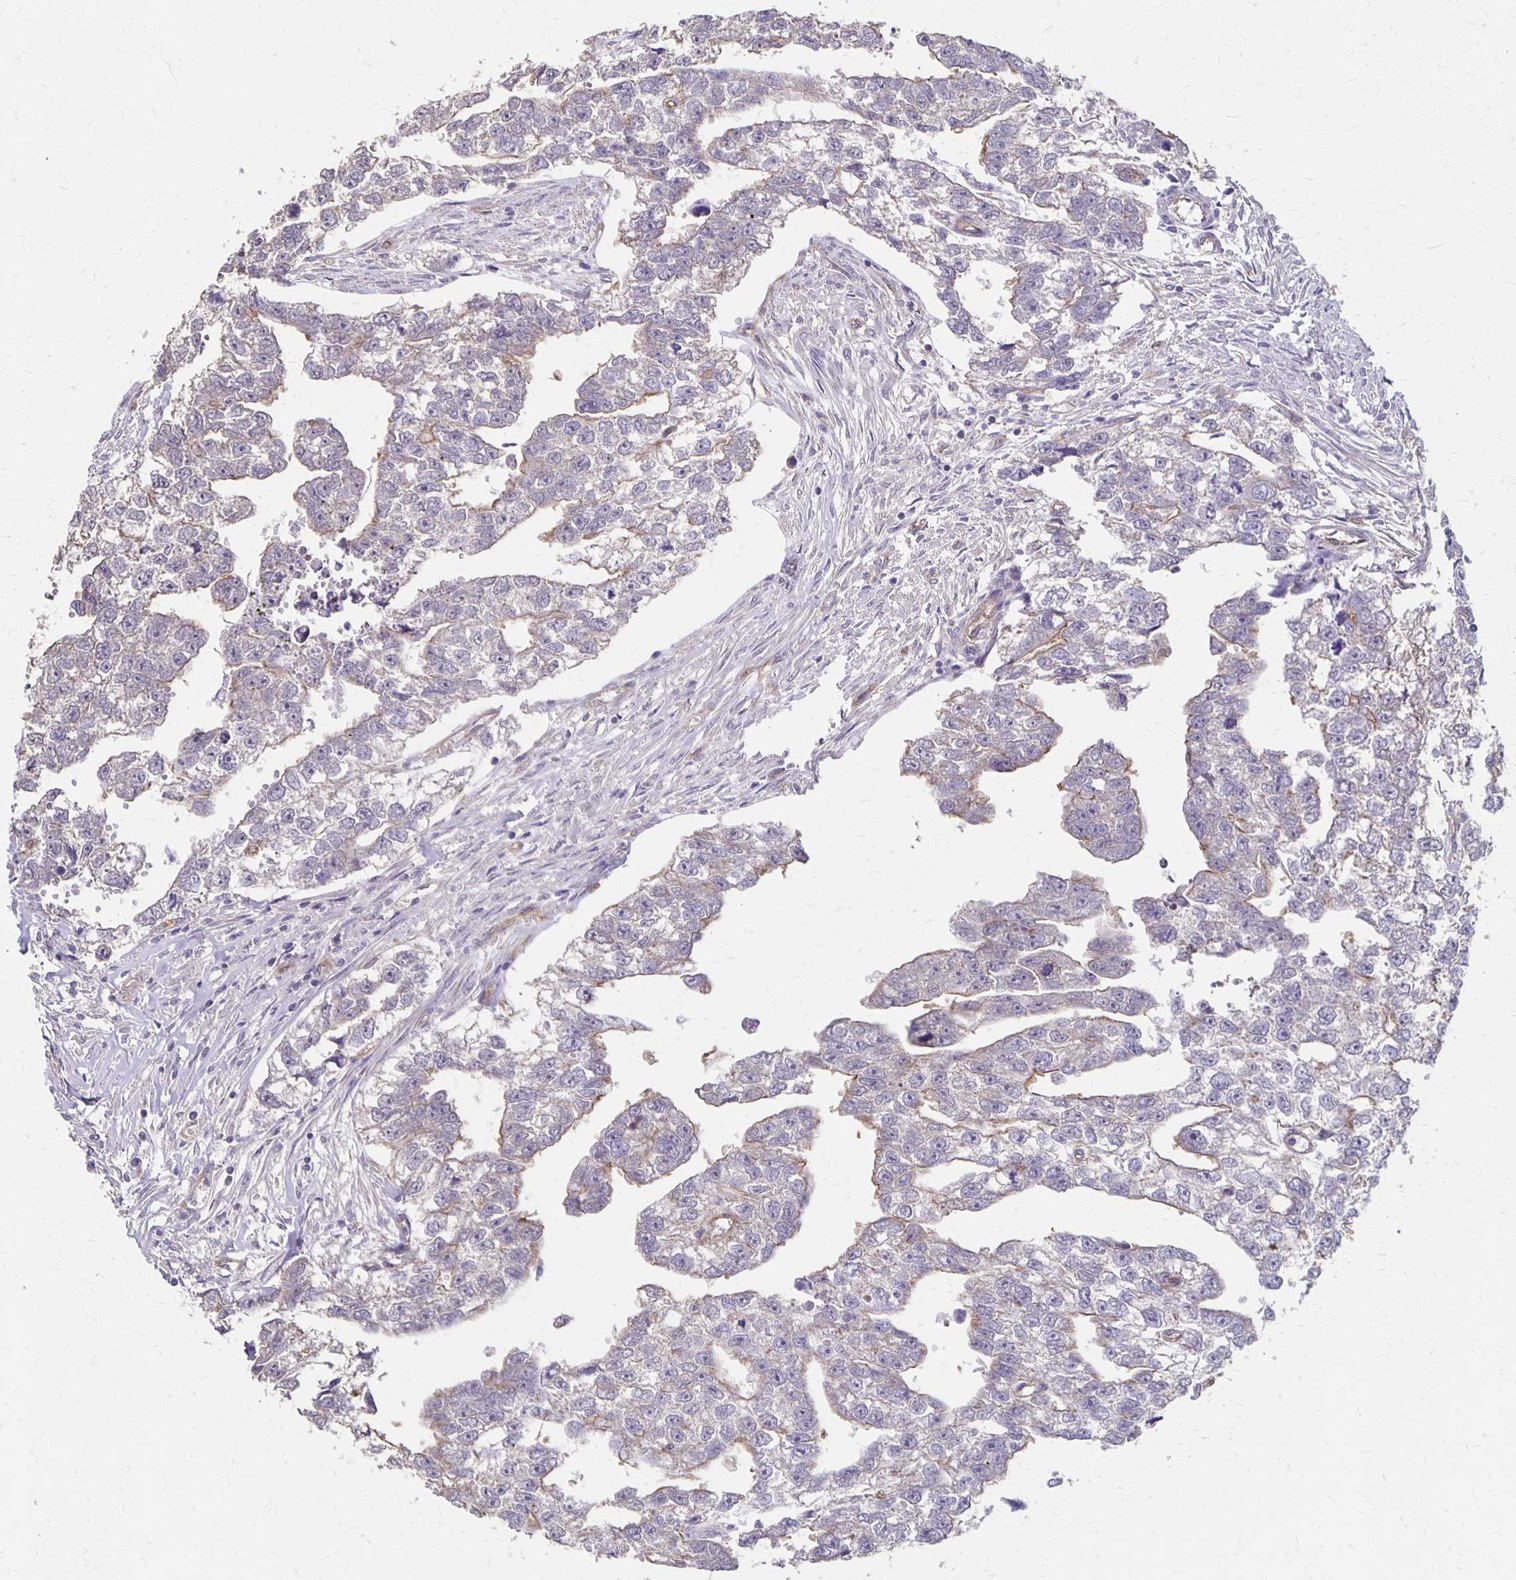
{"staining": {"intensity": "weak", "quantity": "<25%", "location": "cytoplasmic/membranous"}, "tissue": "testis cancer", "cell_type": "Tumor cells", "image_type": "cancer", "snomed": [{"axis": "morphology", "description": "Carcinoma, Embryonal, NOS"}, {"axis": "morphology", "description": "Teratoma, malignant, NOS"}, {"axis": "topography", "description": "Testis"}], "caption": "High power microscopy image of an immunohistochemistry photomicrograph of malignant teratoma (testis), revealing no significant expression in tumor cells.", "gene": "PPP1R3E", "patient": {"sex": "male", "age": 44}}